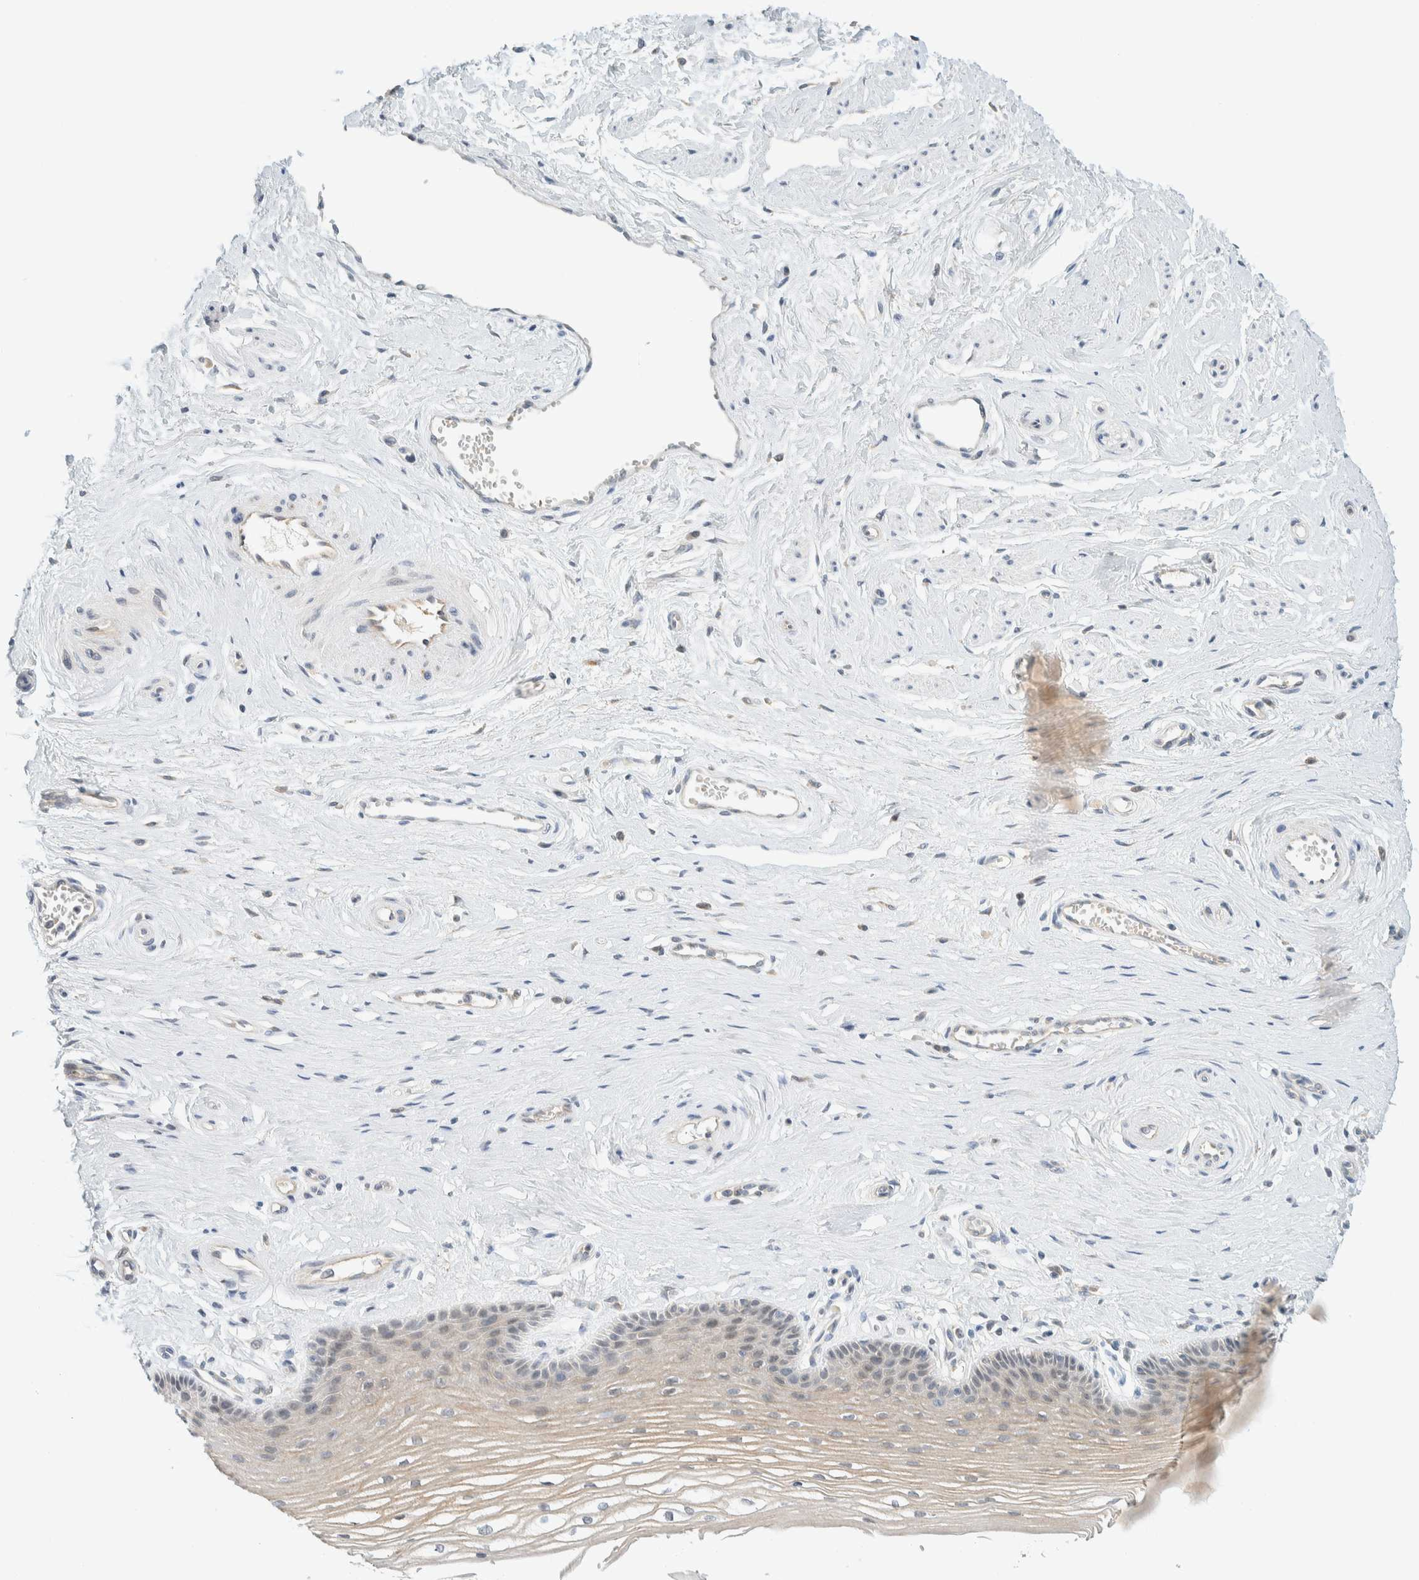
{"staining": {"intensity": "weak", "quantity": "<25%", "location": "cytoplasmic/membranous"}, "tissue": "vagina", "cell_type": "Squamous epithelial cells", "image_type": "normal", "snomed": [{"axis": "morphology", "description": "Normal tissue, NOS"}, {"axis": "topography", "description": "Vagina"}], "caption": "An IHC photomicrograph of normal vagina is shown. There is no staining in squamous epithelial cells of vagina.", "gene": "SUMF2", "patient": {"sex": "female", "age": 46}}